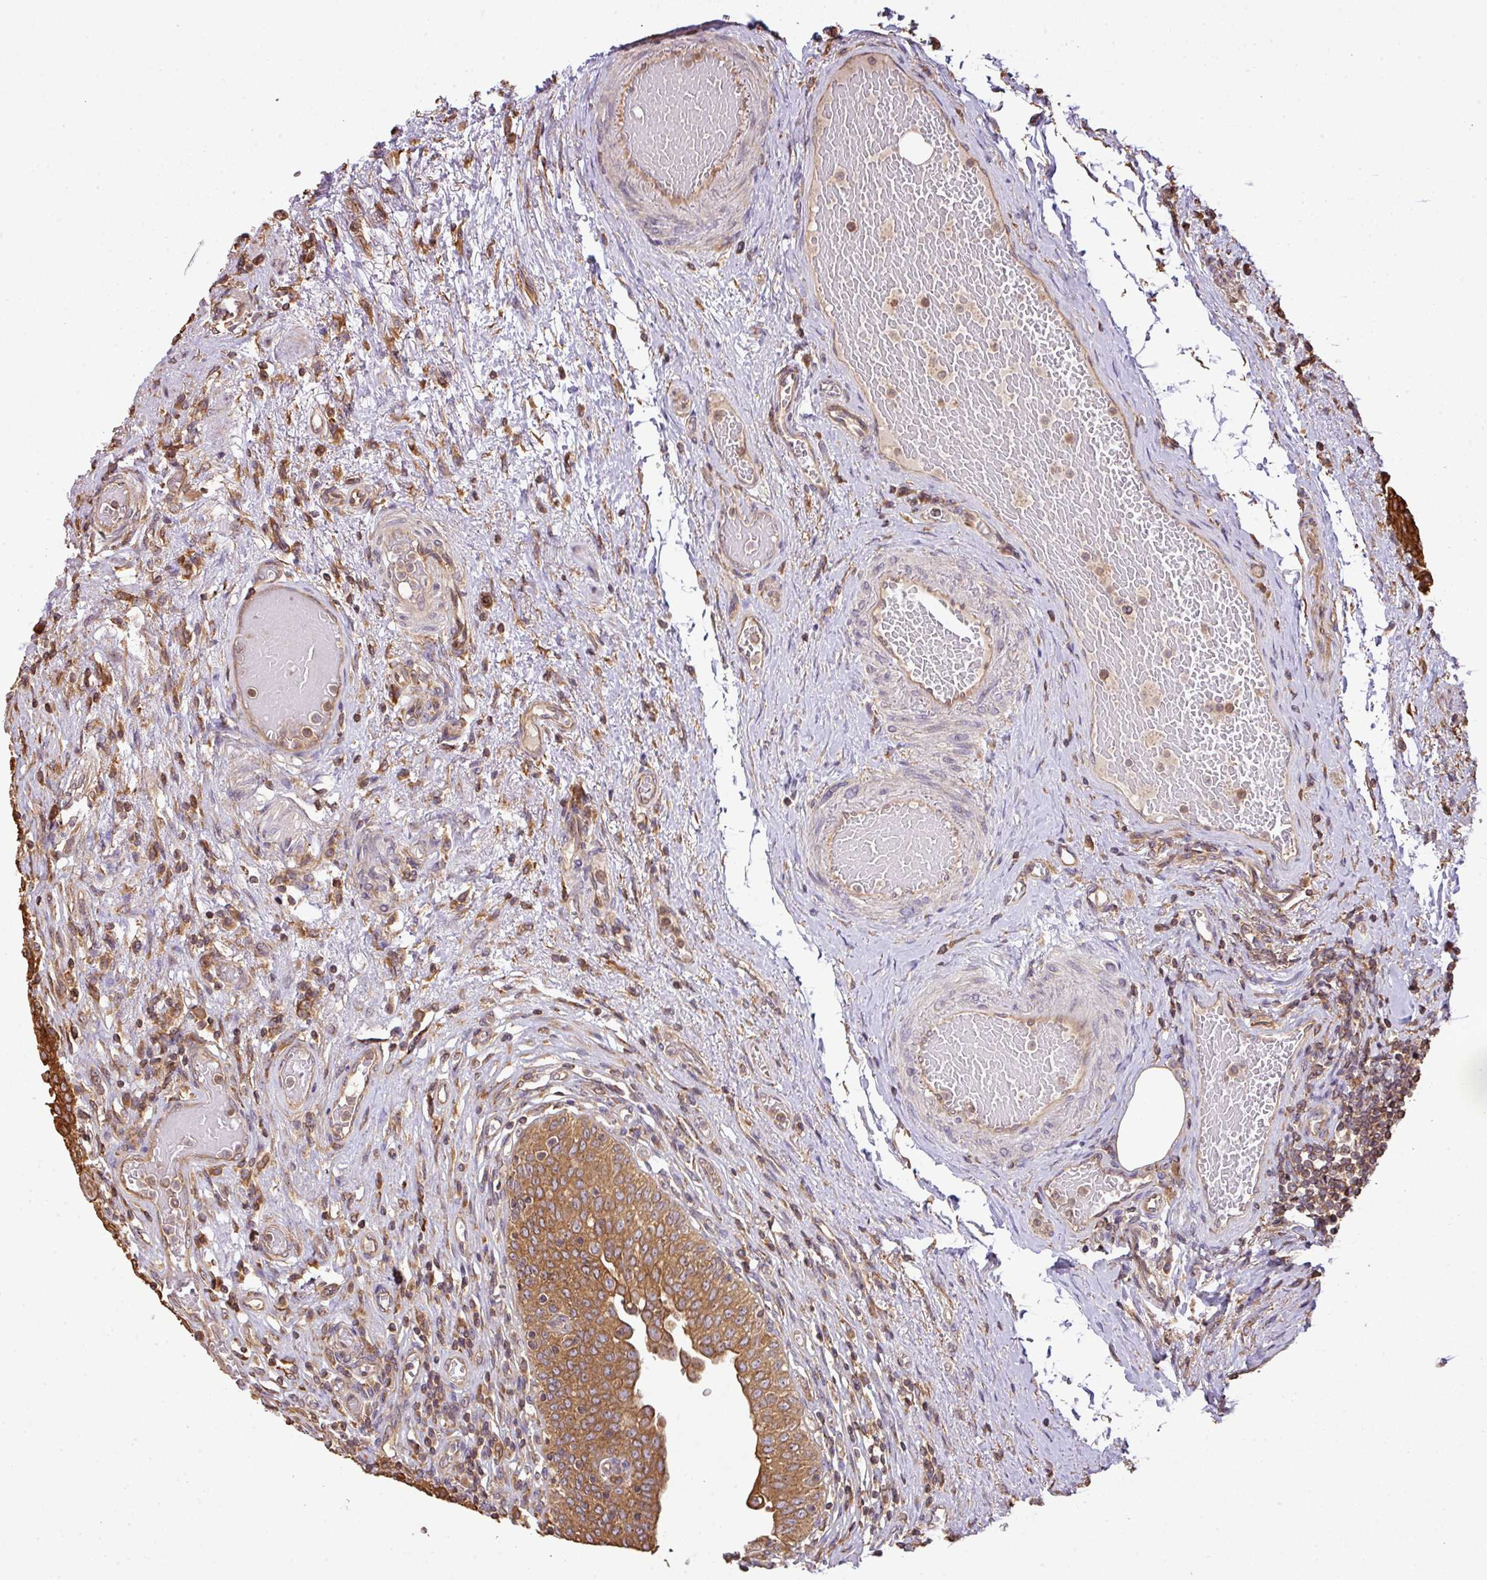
{"staining": {"intensity": "moderate", "quantity": ">75%", "location": "cytoplasmic/membranous"}, "tissue": "urinary bladder", "cell_type": "Urothelial cells", "image_type": "normal", "snomed": [{"axis": "morphology", "description": "Normal tissue, NOS"}, {"axis": "topography", "description": "Urinary bladder"}], "caption": "A medium amount of moderate cytoplasmic/membranous expression is seen in approximately >75% of urothelial cells in unremarkable urinary bladder. The staining was performed using DAB to visualize the protein expression in brown, while the nuclei were stained in blue with hematoxylin (Magnification: 20x).", "gene": "VENTX", "patient": {"sex": "male", "age": 71}}